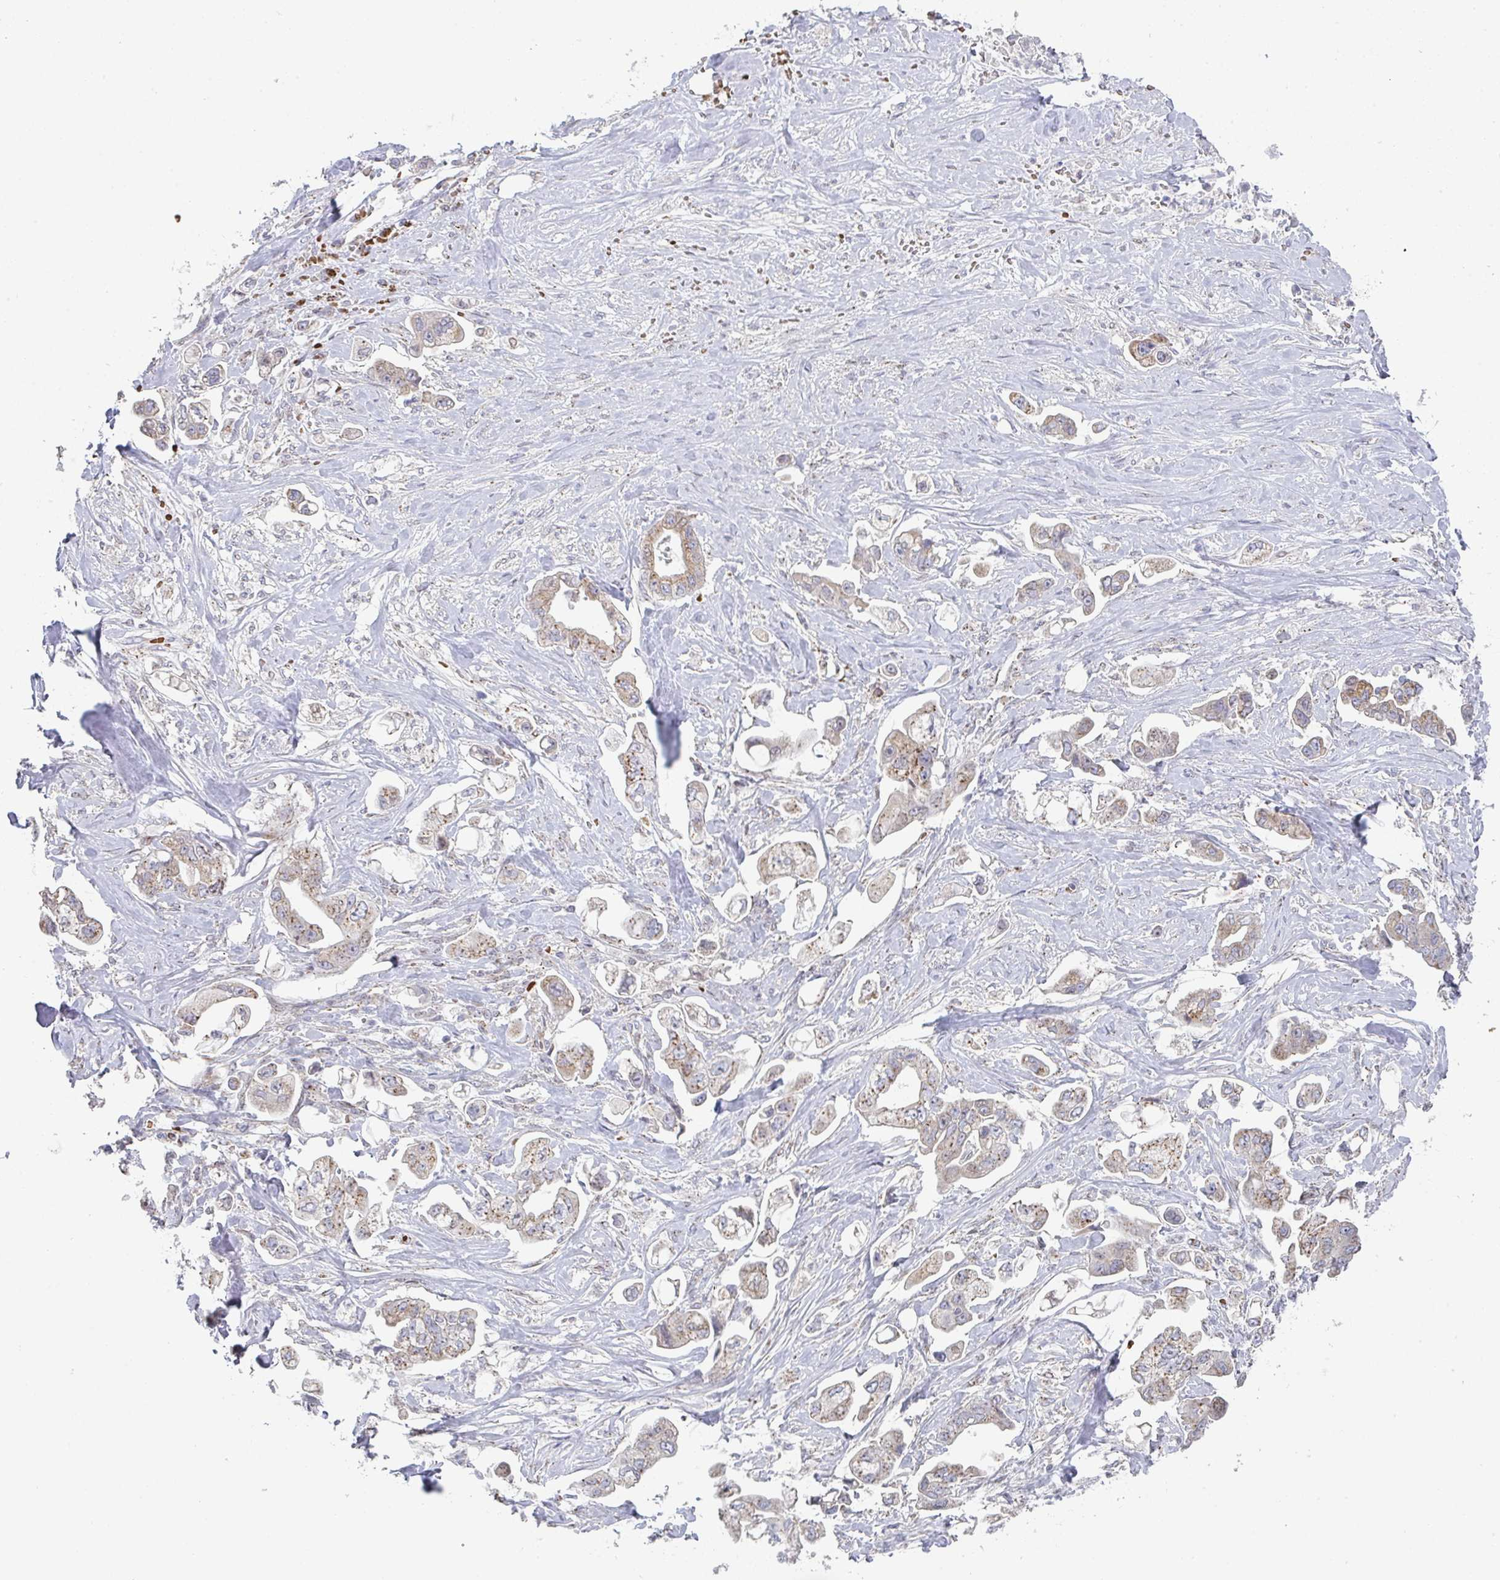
{"staining": {"intensity": "moderate", "quantity": ">75%", "location": "cytoplasmic/membranous"}, "tissue": "stomach cancer", "cell_type": "Tumor cells", "image_type": "cancer", "snomed": [{"axis": "morphology", "description": "Adenocarcinoma, NOS"}, {"axis": "topography", "description": "Stomach"}], "caption": "Tumor cells display medium levels of moderate cytoplasmic/membranous expression in approximately >75% of cells in human stomach adenocarcinoma.", "gene": "ZNF526", "patient": {"sex": "male", "age": 62}}